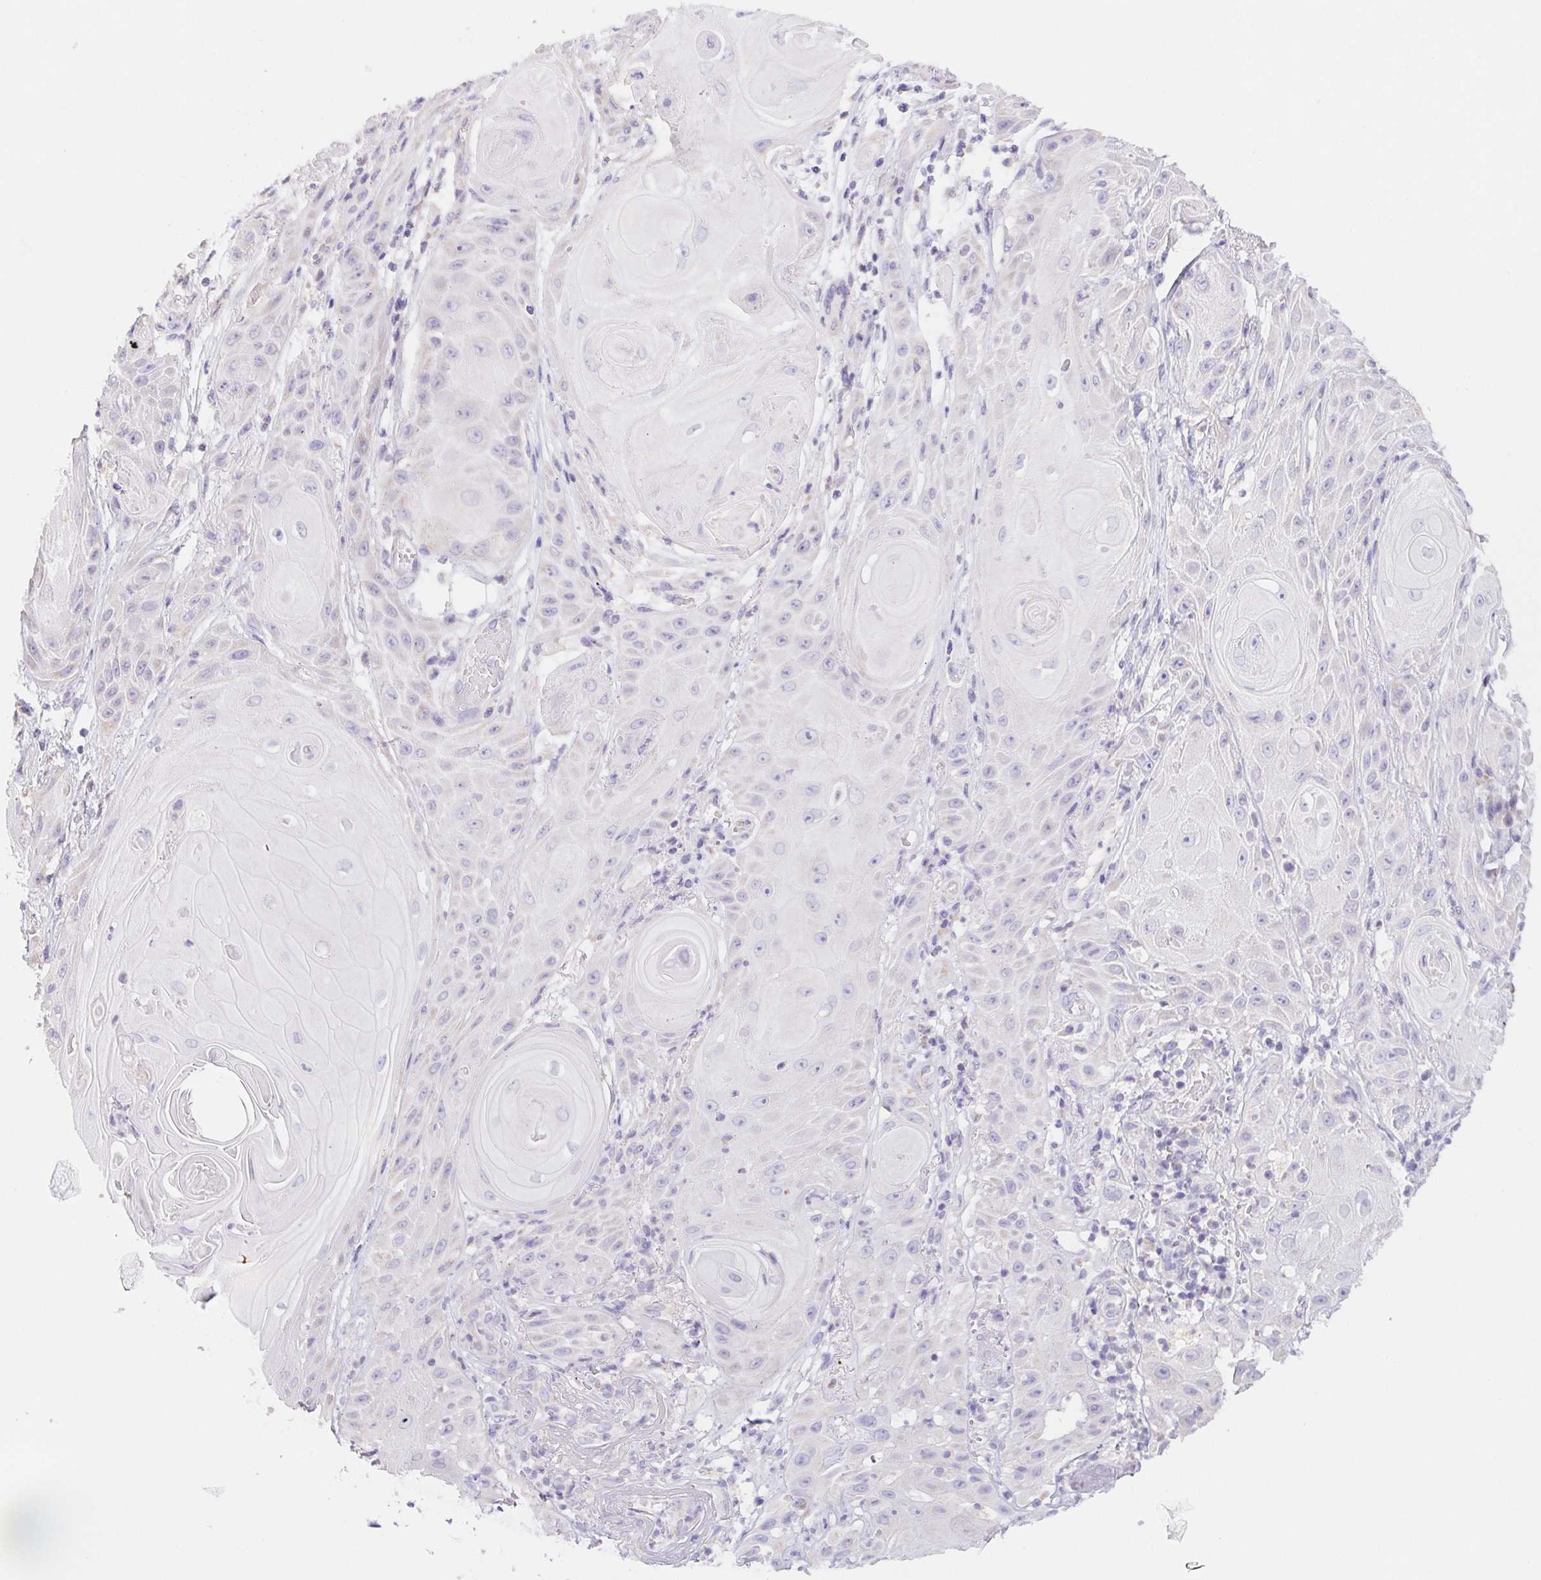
{"staining": {"intensity": "negative", "quantity": "none", "location": "none"}, "tissue": "skin cancer", "cell_type": "Tumor cells", "image_type": "cancer", "snomed": [{"axis": "morphology", "description": "Squamous cell carcinoma, NOS"}, {"axis": "topography", "description": "Skin"}], "caption": "Tumor cells are negative for brown protein staining in skin cancer (squamous cell carcinoma).", "gene": "FKBP6", "patient": {"sex": "male", "age": 62}}